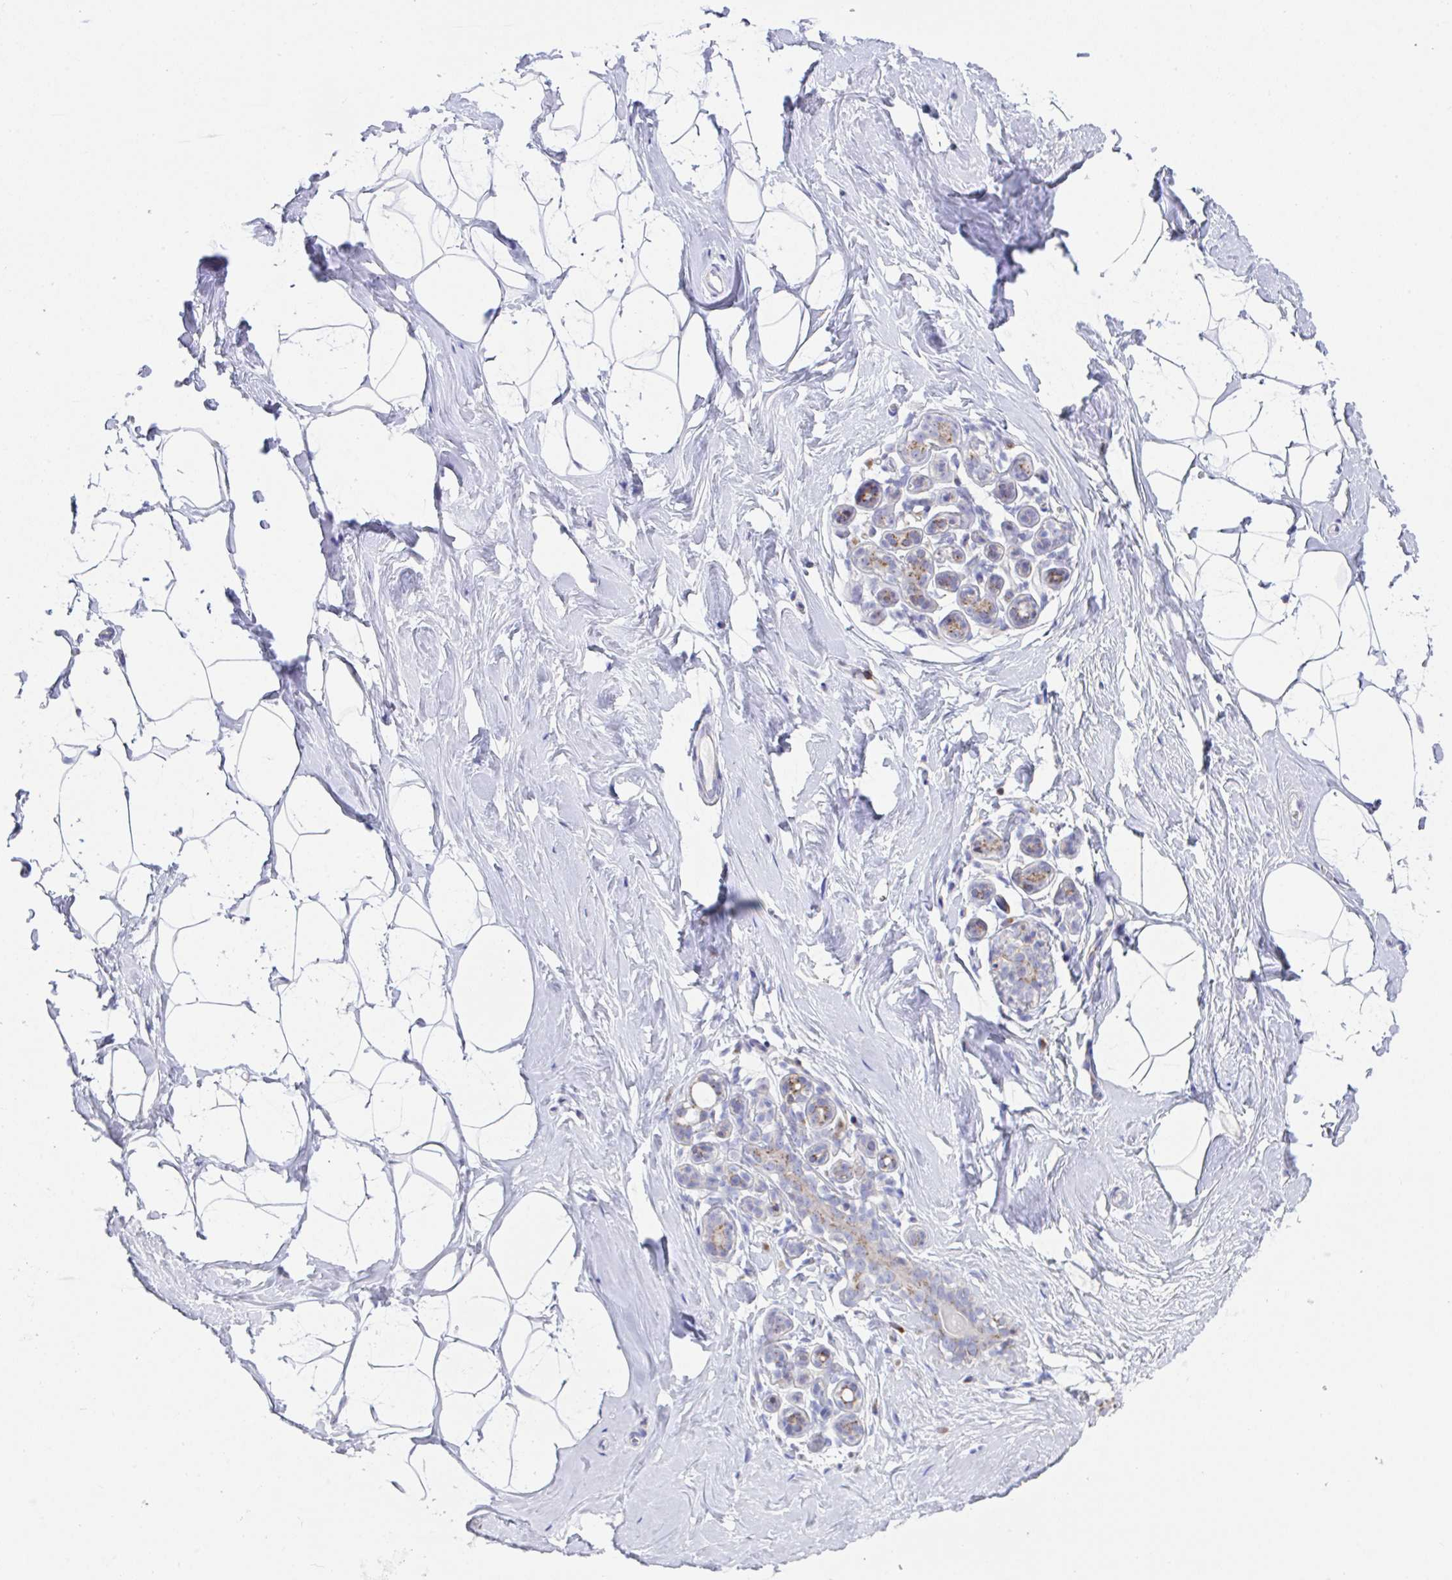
{"staining": {"intensity": "negative", "quantity": "none", "location": "none"}, "tissue": "breast", "cell_type": "Adipocytes", "image_type": "normal", "snomed": [{"axis": "morphology", "description": "Normal tissue, NOS"}, {"axis": "topography", "description": "Breast"}], "caption": "Histopathology image shows no significant protein staining in adipocytes of normal breast.", "gene": "MIA3", "patient": {"sex": "female", "age": 32}}